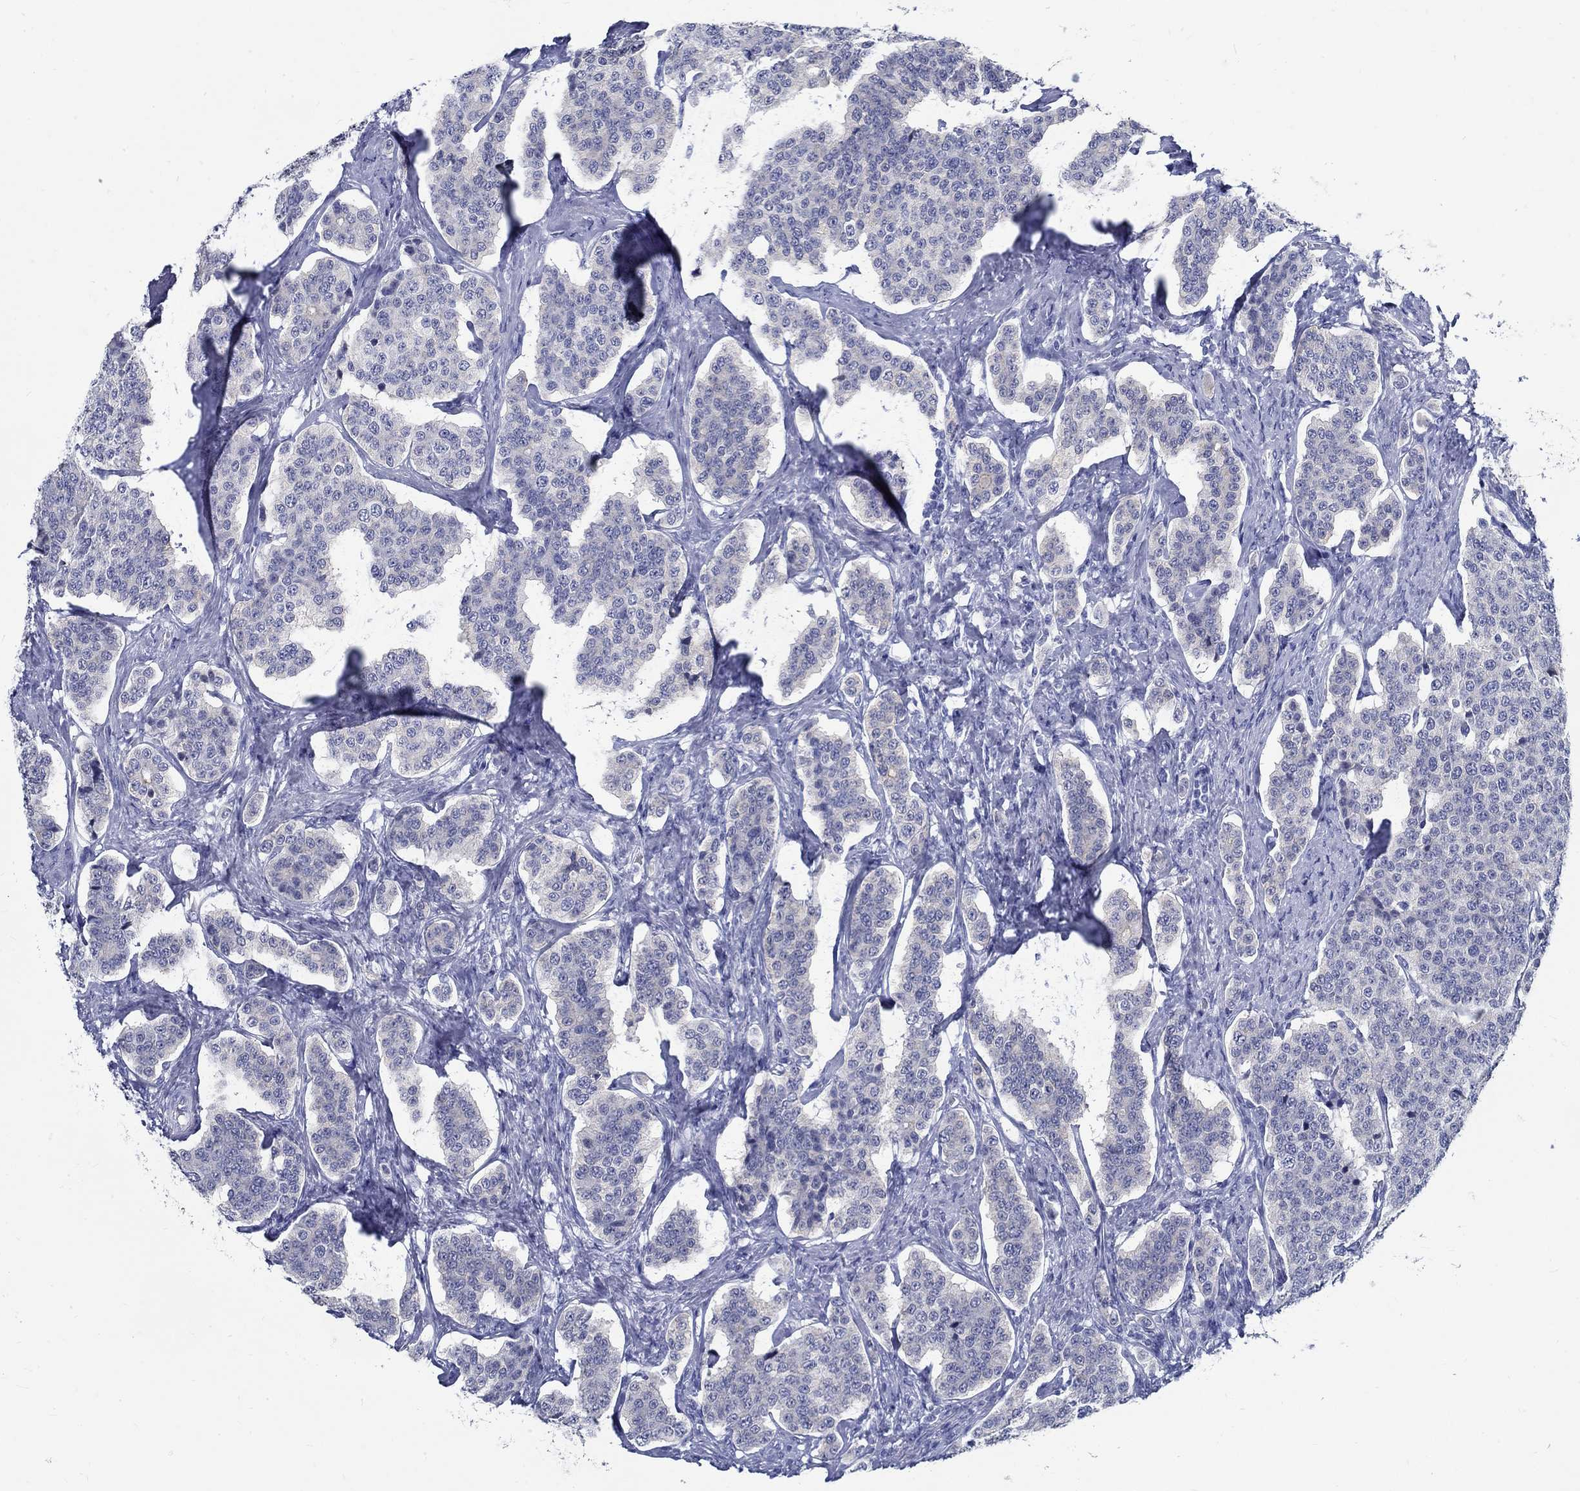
{"staining": {"intensity": "negative", "quantity": "none", "location": "none"}, "tissue": "carcinoid", "cell_type": "Tumor cells", "image_type": "cancer", "snomed": [{"axis": "morphology", "description": "Carcinoid, malignant, NOS"}, {"axis": "topography", "description": "Small intestine"}], "caption": "Tumor cells show no significant staining in carcinoid. Brightfield microscopy of immunohistochemistry stained with DAB (brown) and hematoxylin (blue), captured at high magnification.", "gene": "BSPRY", "patient": {"sex": "female", "age": 58}}